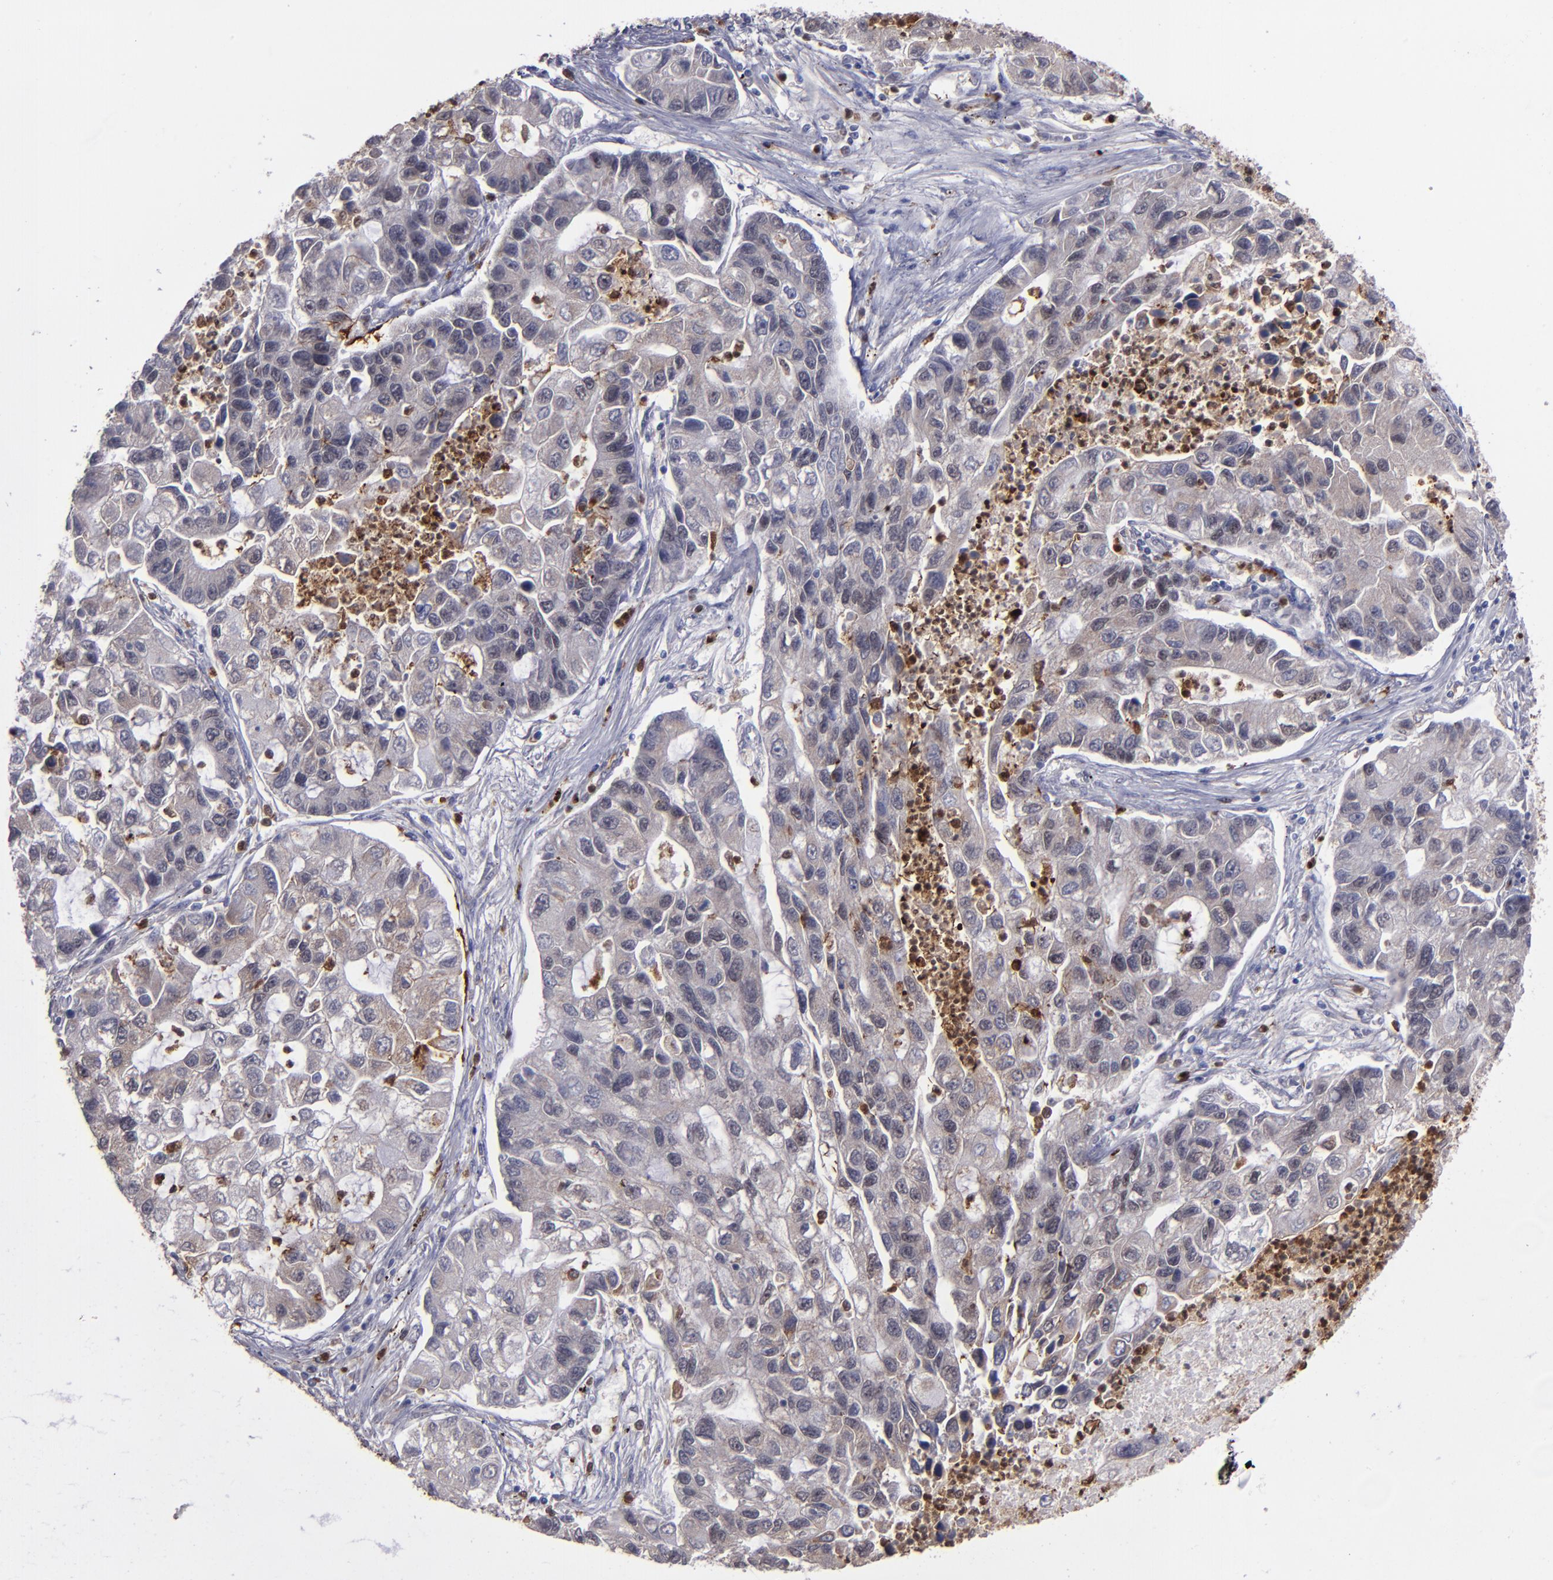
{"staining": {"intensity": "negative", "quantity": "none", "location": "none"}, "tissue": "lung cancer", "cell_type": "Tumor cells", "image_type": "cancer", "snomed": [{"axis": "morphology", "description": "Adenocarcinoma, NOS"}, {"axis": "topography", "description": "Lung"}], "caption": "Image shows no protein positivity in tumor cells of lung cancer (adenocarcinoma) tissue.", "gene": "RREB1", "patient": {"sex": "female", "age": 51}}